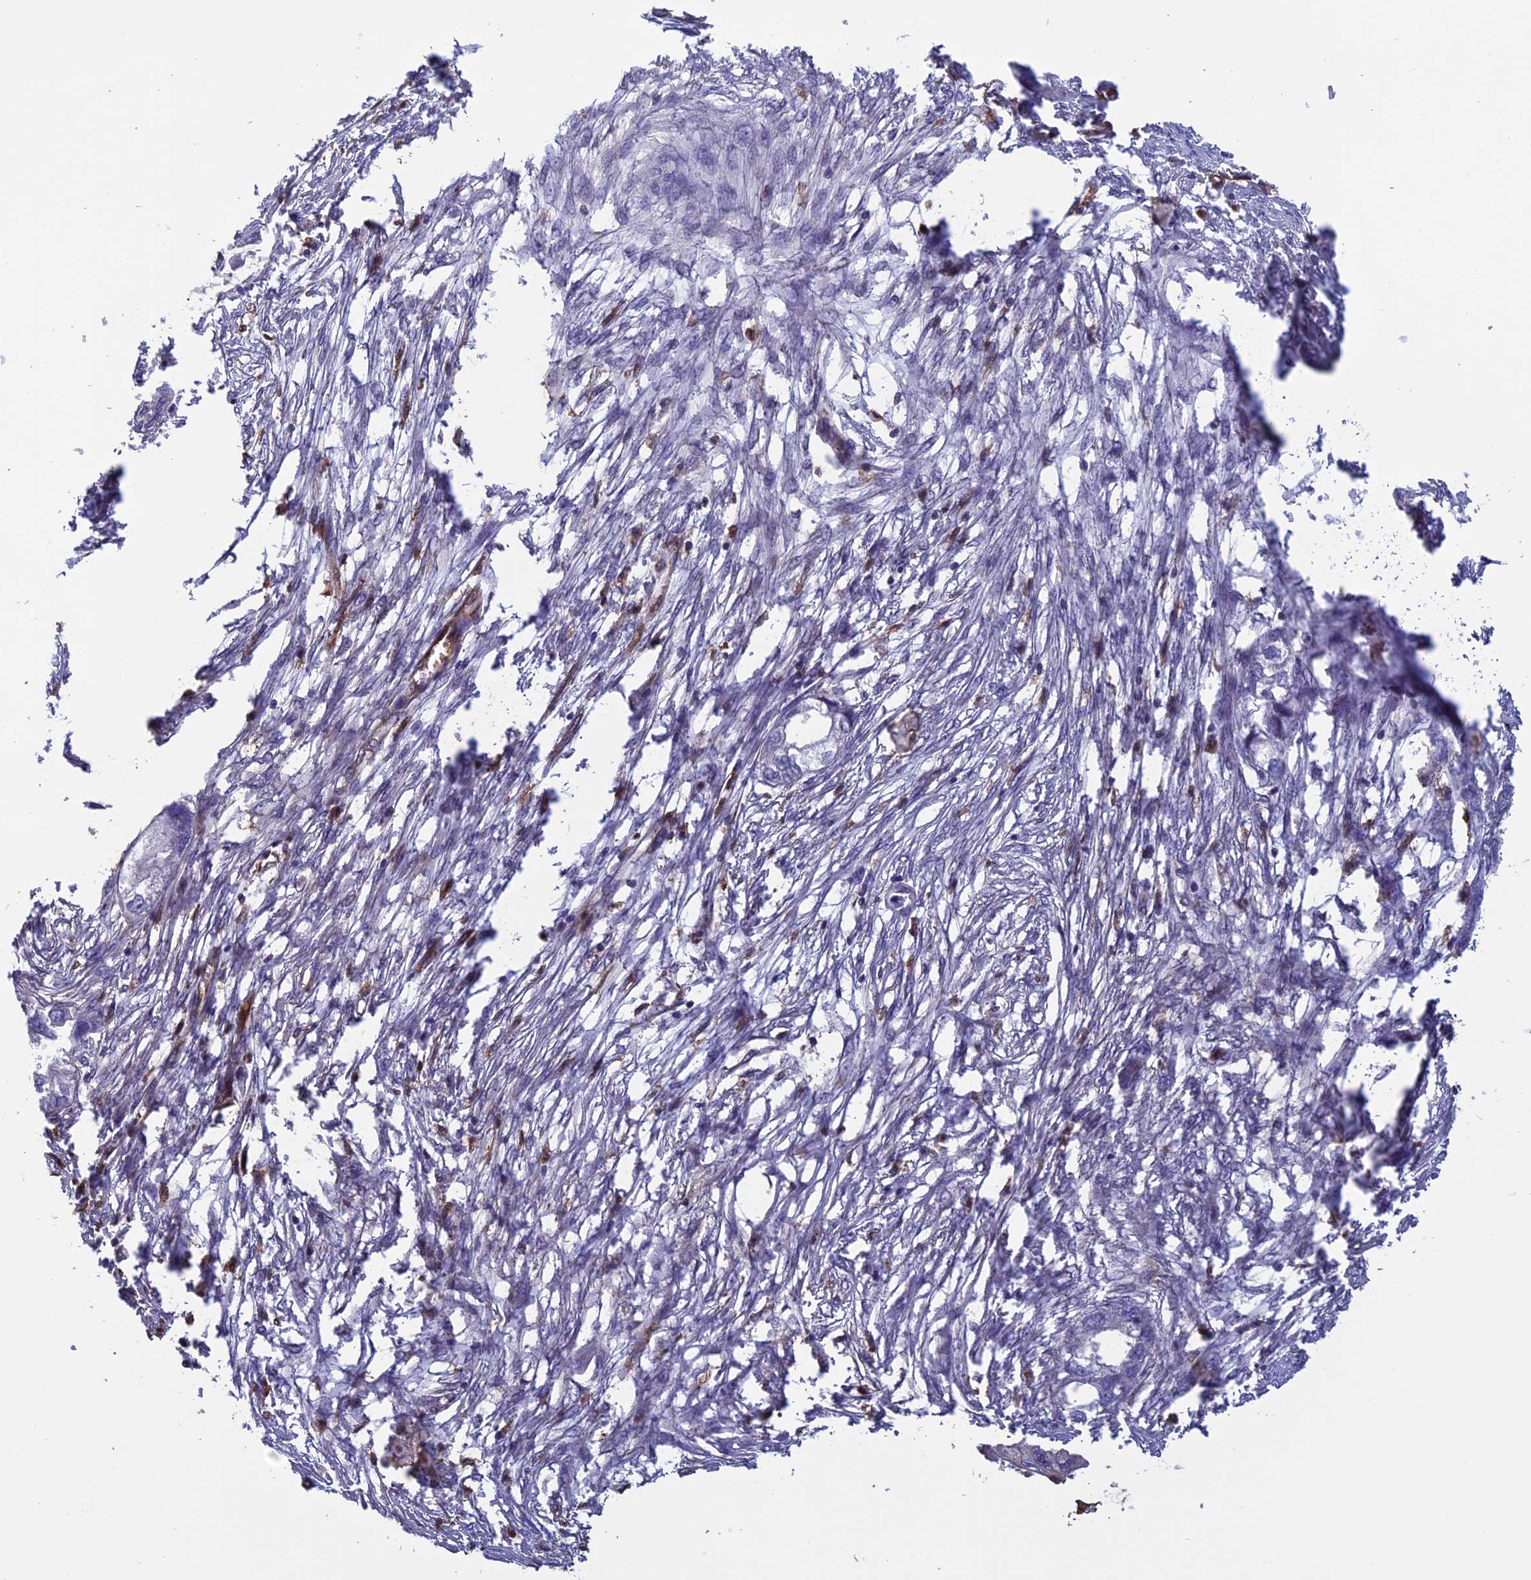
{"staining": {"intensity": "negative", "quantity": "none", "location": "none"}, "tissue": "endometrial cancer", "cell_type": "Tumor cells", "image_type": "cancer", "snomed": [{"axis": "morphology", "description": "Adenocarcinoma, NOS"}, {"axis": "morphology", "description": "Adenocarcinoma, metastatic, NOS"}, {"axis": "topography", "description": "Adipose tissue"}, {"axis": "topography", "description": "Endometrium"}], "caption": "A histopathology image of endometrial cancer stained for a protein shows no brown staining in tumor cells.", "gene": "ARHGAP18", "patient": {"sex": "female", "age": 67}}